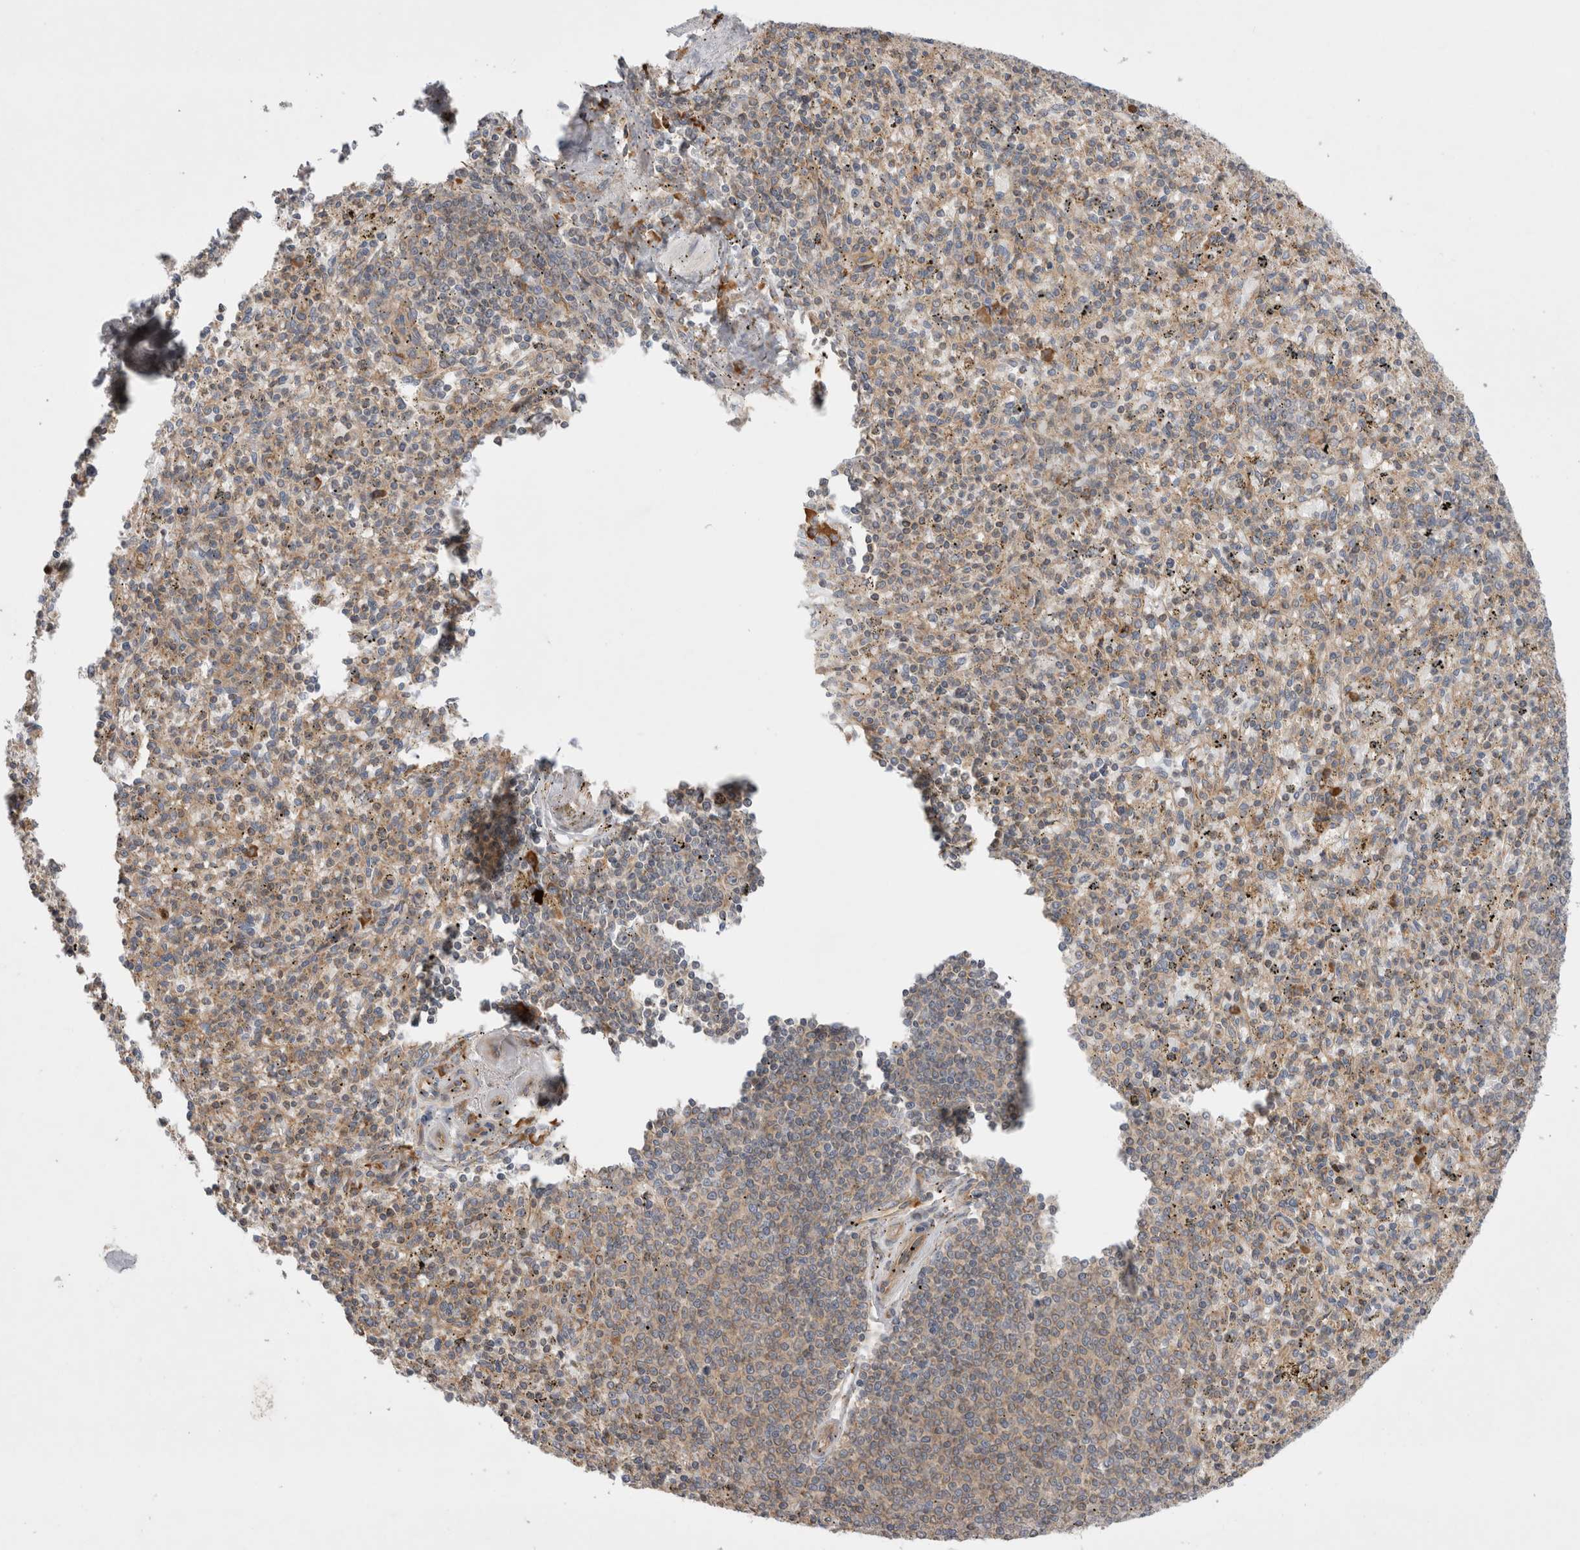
{"staining": {"intensity": "weak", "quantity": "25%-75%", "location": "cytoplasmic/membranous"}, "tissue": "spleen", "cell_type": "Cells in red pulp", "image_type": "normal", "snomed": [{"axis": "morphology", "description": "Normal tissue, NOS"}, {"axis": "topography", "description": "Spleen"}], "caption": "Unremarkable spleen displays weak cytoplasmic/membranous expression in about 25%-75% of cells in red pulp, visualized by immunohistochemistry. (DAB = brown stain, brightfield microscopy at high magnification).", "gene": "PDCD10", "patient": {"sex": "male", "age": 72}}